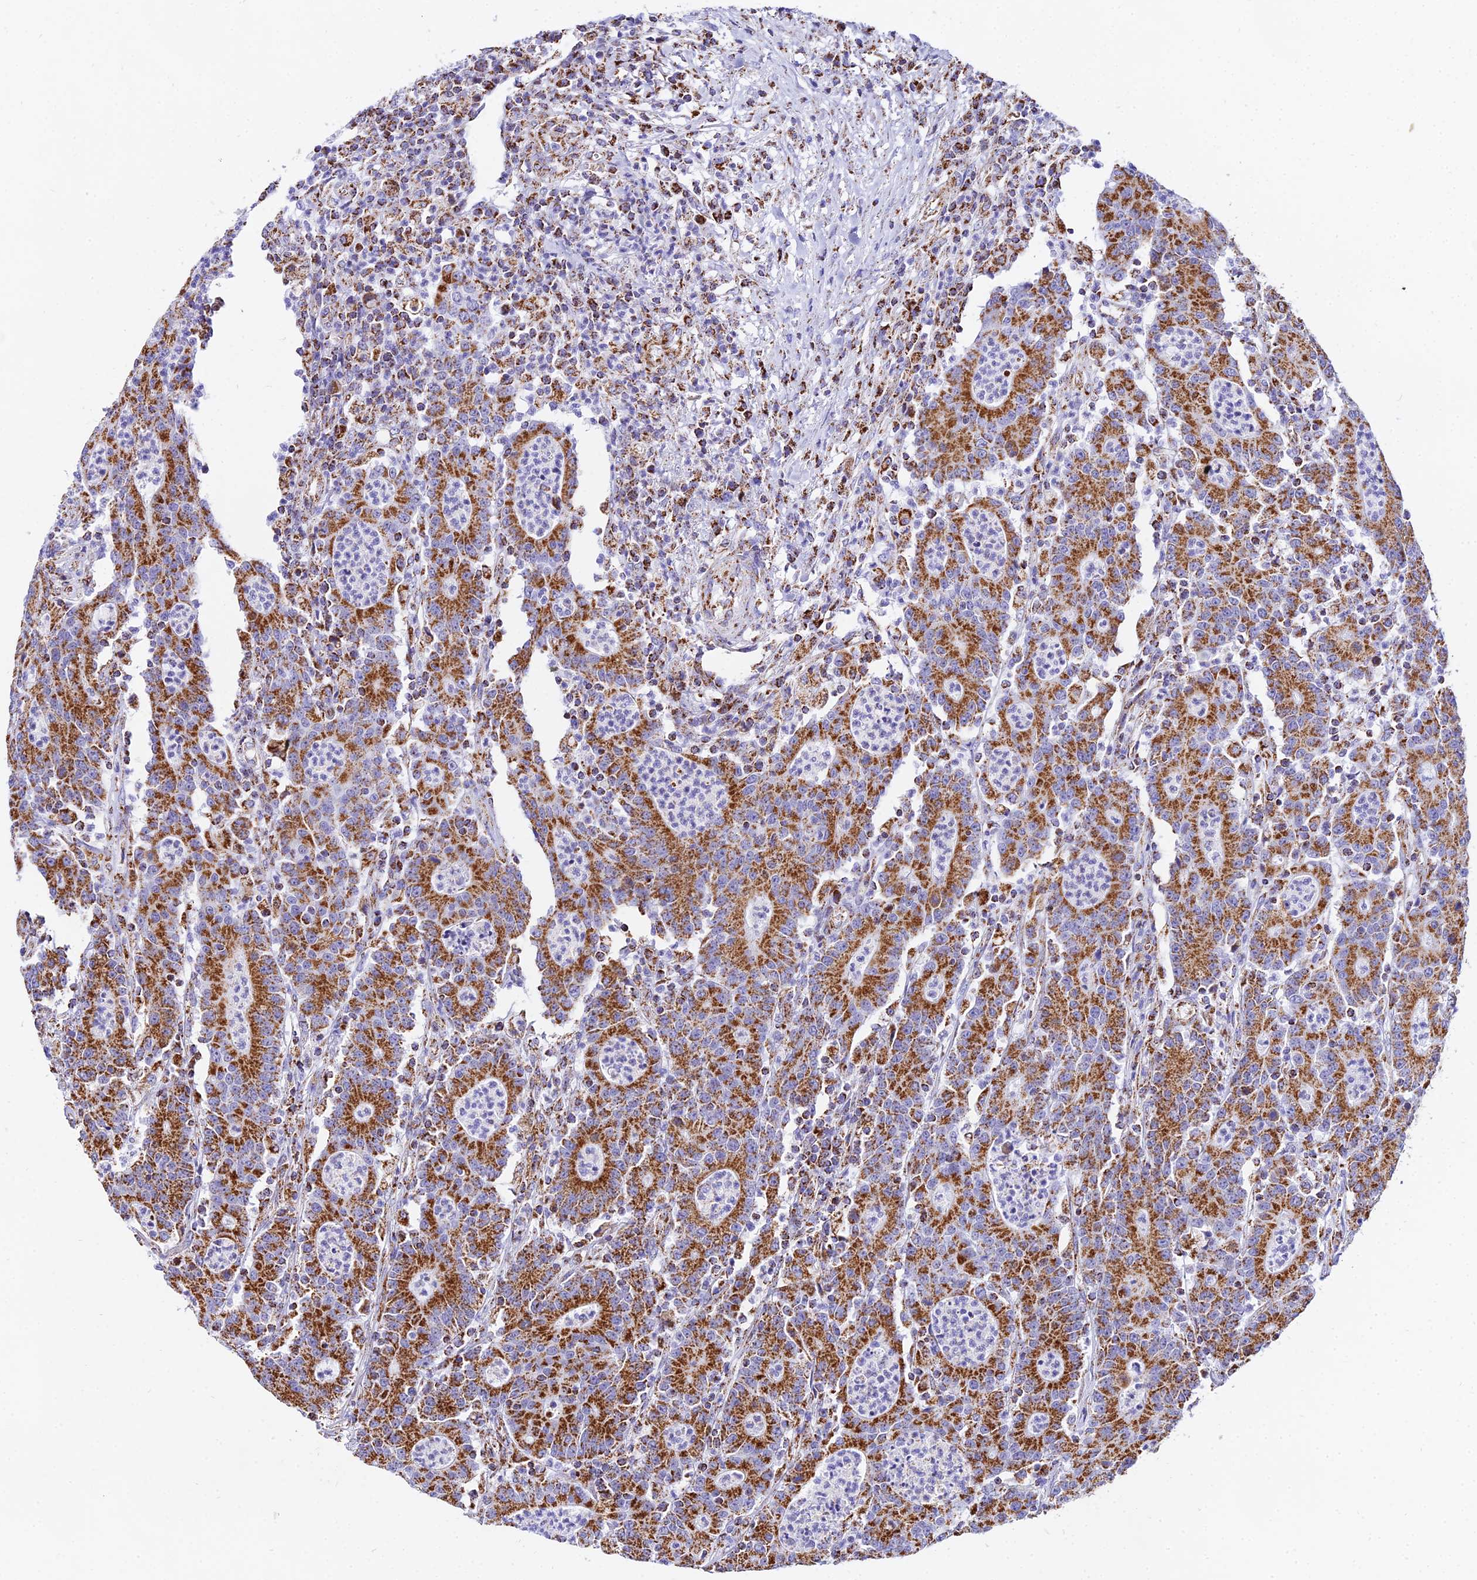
{"staining": {"intensity": "strong", "quantity": ">75%", "location": "cytoplasmic/membranous"}, "tissue": "colorectal cancer", "cell_type": "Tumor cells", "image_type": "cancer", "snomed": [{"axis": "morphology", "description": "Adenocarcinoma, NOS"}, {"axis": "topography", "description": "Colon"}], "caption": "The histopathology image demonstrates immunohistochemical staining of adenocarcinoma (colorectal). There is strong cytoplasmic/membranous positivity is appreciated in about >75% of tumor cells.", "gene": "ATP5PD", "patient": {"sex": "male", "age": 83}}